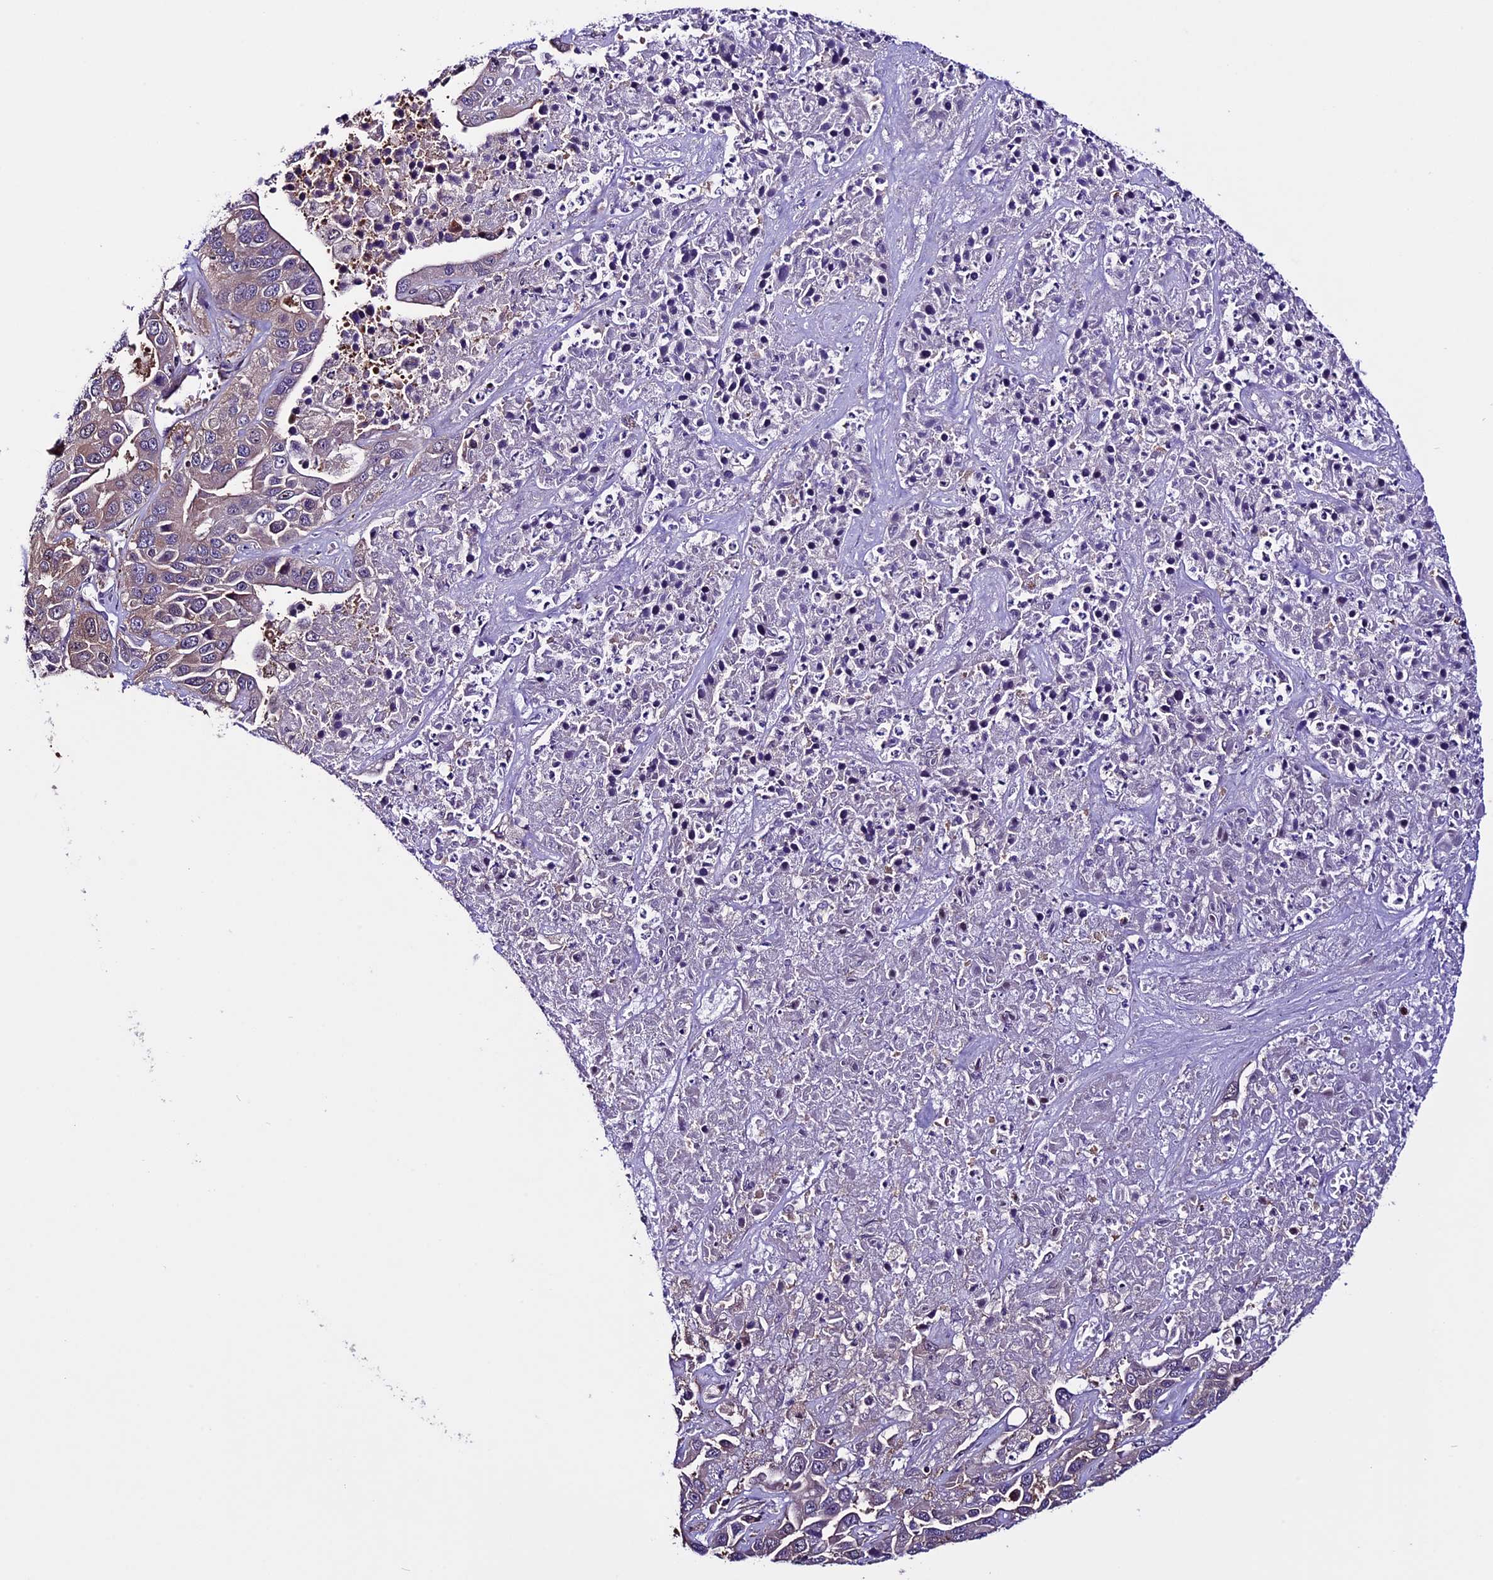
{"staining": {"intensity": "negative", "quantity": "none", "location": "none"}, "tissue": "liver cancer", "cell_type": "Tumor cells", "image_type": "cancer", "snomed": [{"axis": "morphology", "description": "Cholangiocarcinoma"}, {"axis": "topography", "description": "Liver"}], "caption": "Immunohistochemistry (IHC) image of human liver cholangiocarcinoma stained for a protein (brown), which displays no positivity in tumor cells.", "gene": "XKR7", "patient": {"sex": "female", "age": 52}}